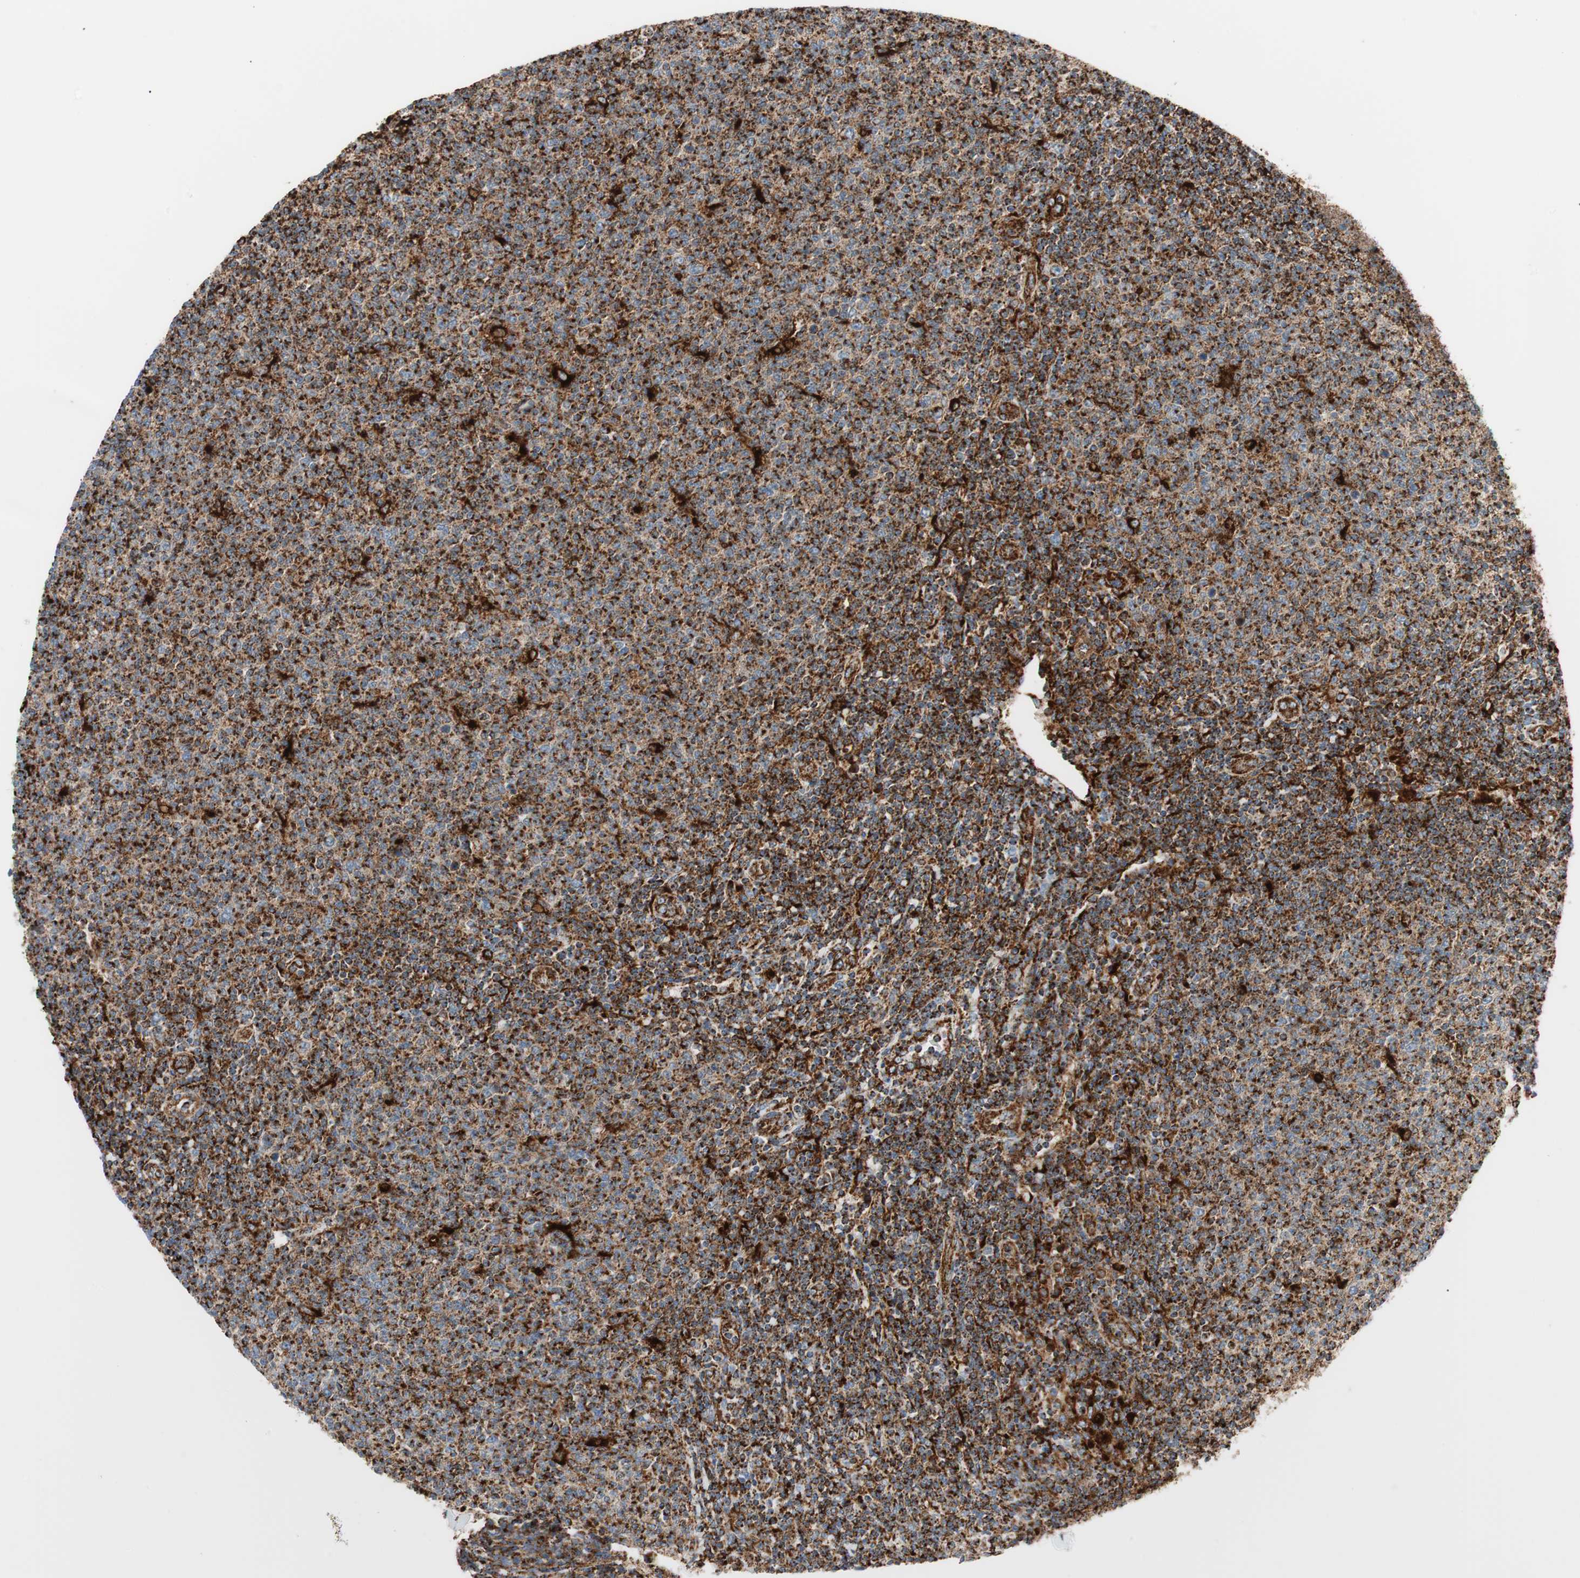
{"staining": {"intensity": "strong", "quantity": ">75%", "location": "cytoplasmic/membranous"}, "tissue": "lymphoma", "cell_type": "Tumor cells", "image_type": "cancer", "snomed": [{"axis": "morphology", "description": "Malignant lymphoma, non-Hodgkin's type, Low grade"}, {"axis": "topography", "description": "Lymph node"}], "caption": "A brown stain highlights strong cytoplasmic/membranous staining of a protein in lymphoma tumor cells.", "gene": "LAMP1", "patient": {"sex": "male", "age": 66}}